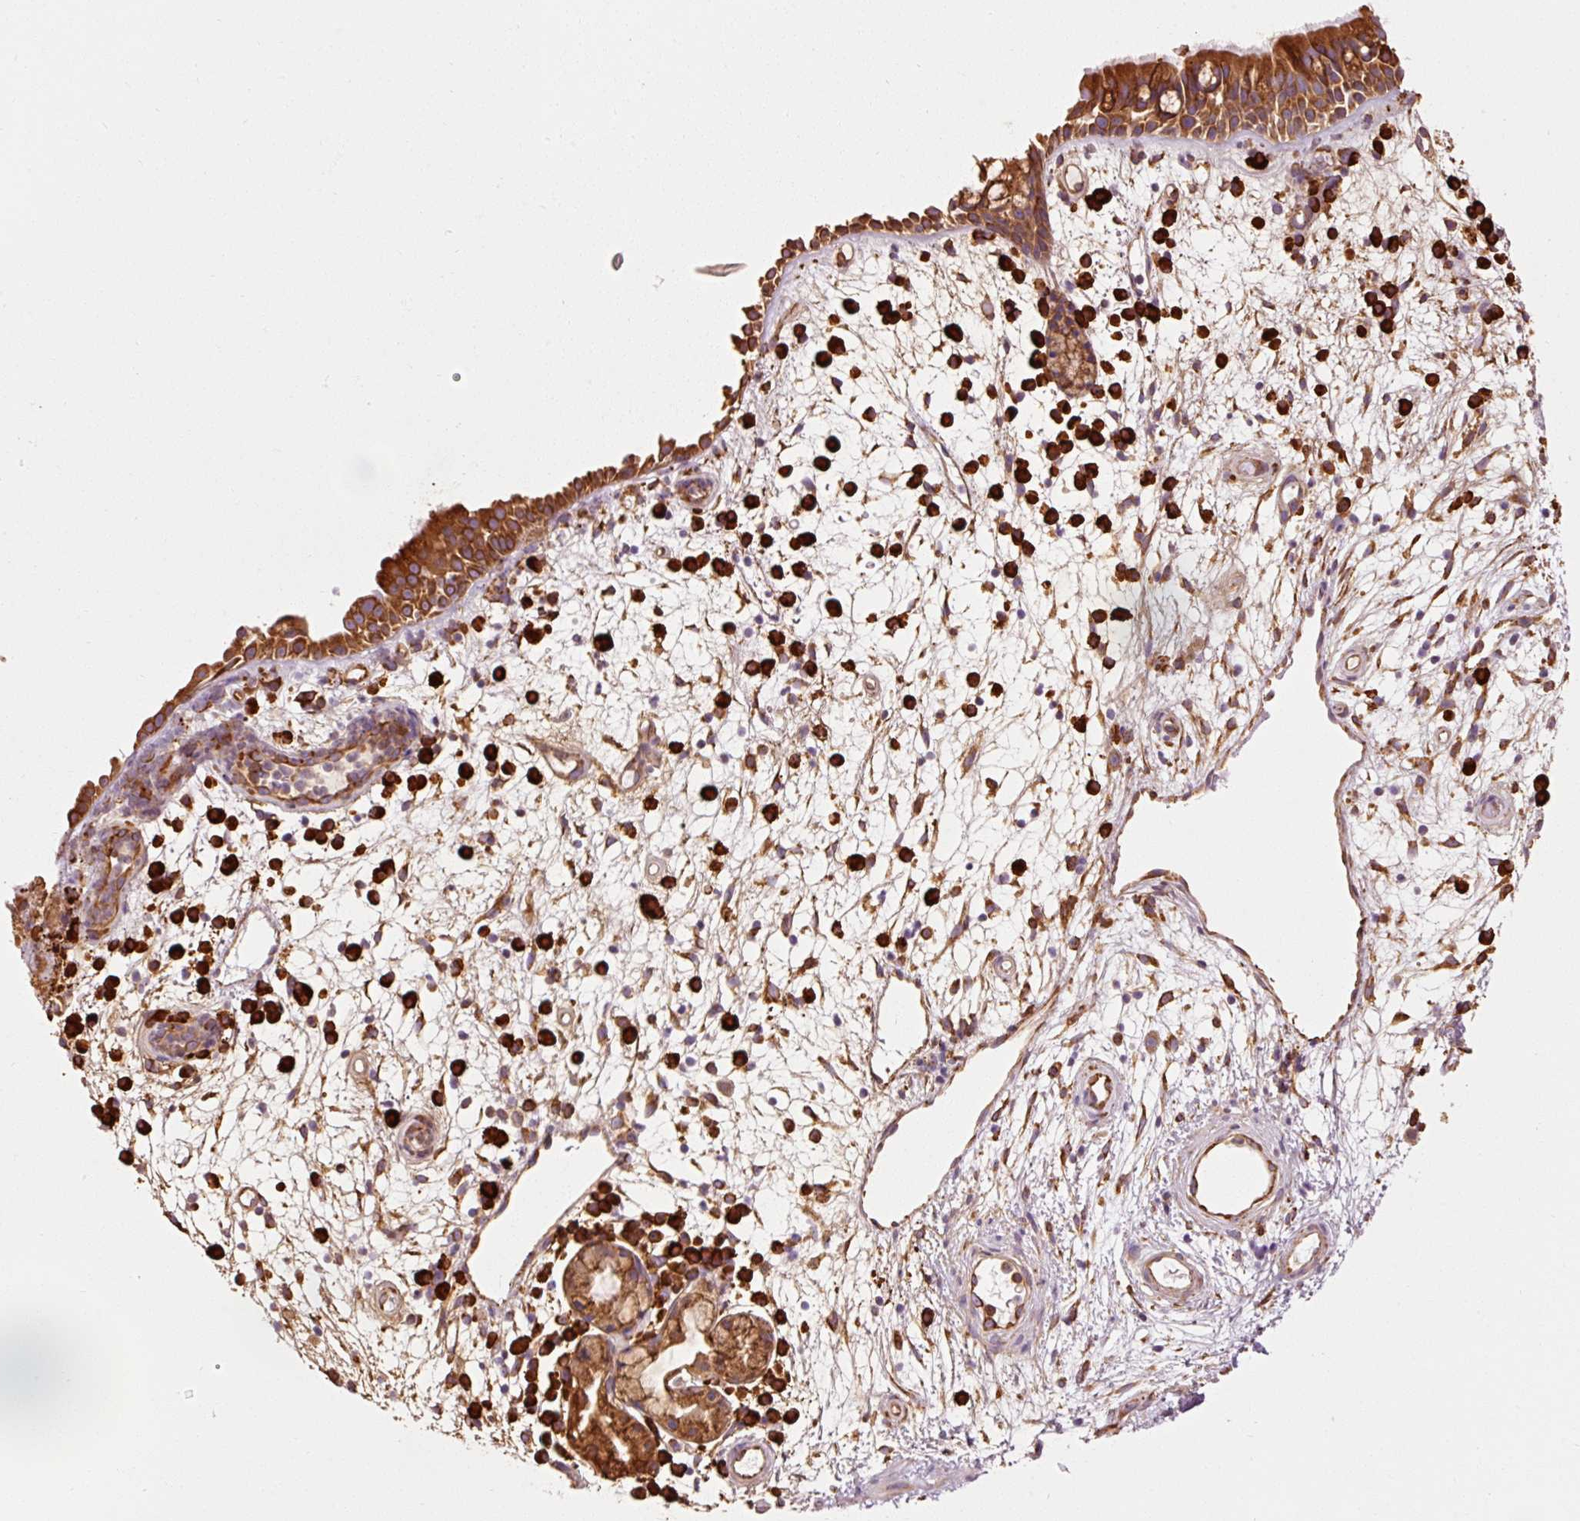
{"staining": {"intensity": "strong", "quantity": ">75%", "location": "cytoplasmic/membranous"}, "tissue": "nasopharynx", "cell_type": "Respiratory epithelial cells", "image_type": "normal", "snomed": [{"axis": "morphology", "description": "Normal tissue, NOS"}, {"axis": "morphology", "description": "Inflammation, NOS"}, {"axis": "topography", "description": "Nasopharynx"}], "caption": "A histopathology image showing strong cytoplasmic/membranous positivity in about >75% of respiratory epithelial cells in normal nasopharynx, as visualized by brown immunohistochemical staining.", "gene": "ENSG00000256500", "patient": {"sex": "male", "age": 54}}